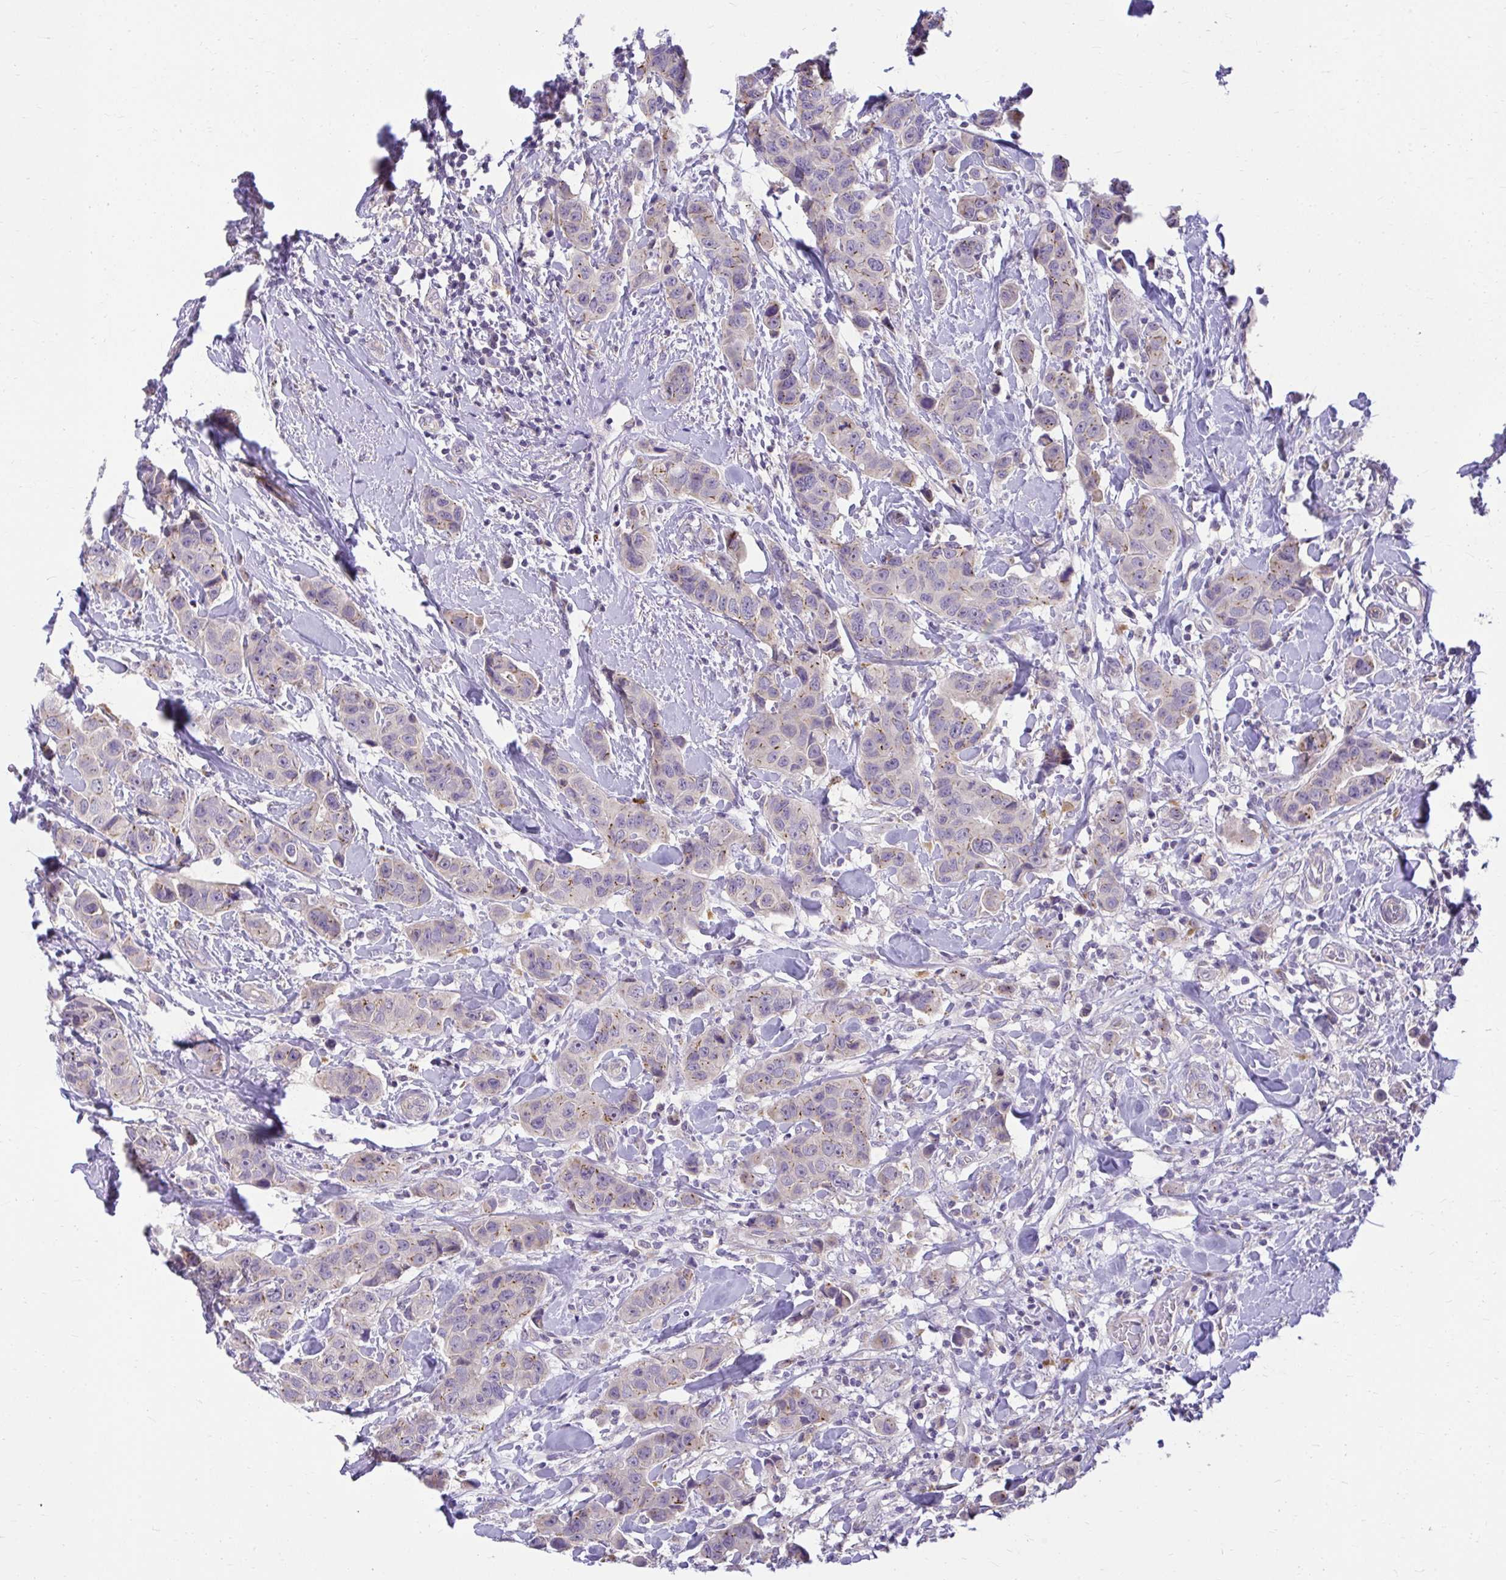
{"staining": {"intensity": "moderate", "quantity": "<25%", "location": "cytoplasmic/membranous"}, "tissue": "breast cancer", "cell_type": "Tumor cells", "image_type": "cancer", "snomed": [{"axis": "morphology", "description": "Duct carcinoma"}, {"axis": "topography", "description": "Breast"}], "caption": "Tumor cells demonstrate low levels of moderate cytoplasmic/membranous staining in approximately <25% of cells in breast cancer.", "gene": "PKN3", "patient": {"sex": "female", "age": 24}}